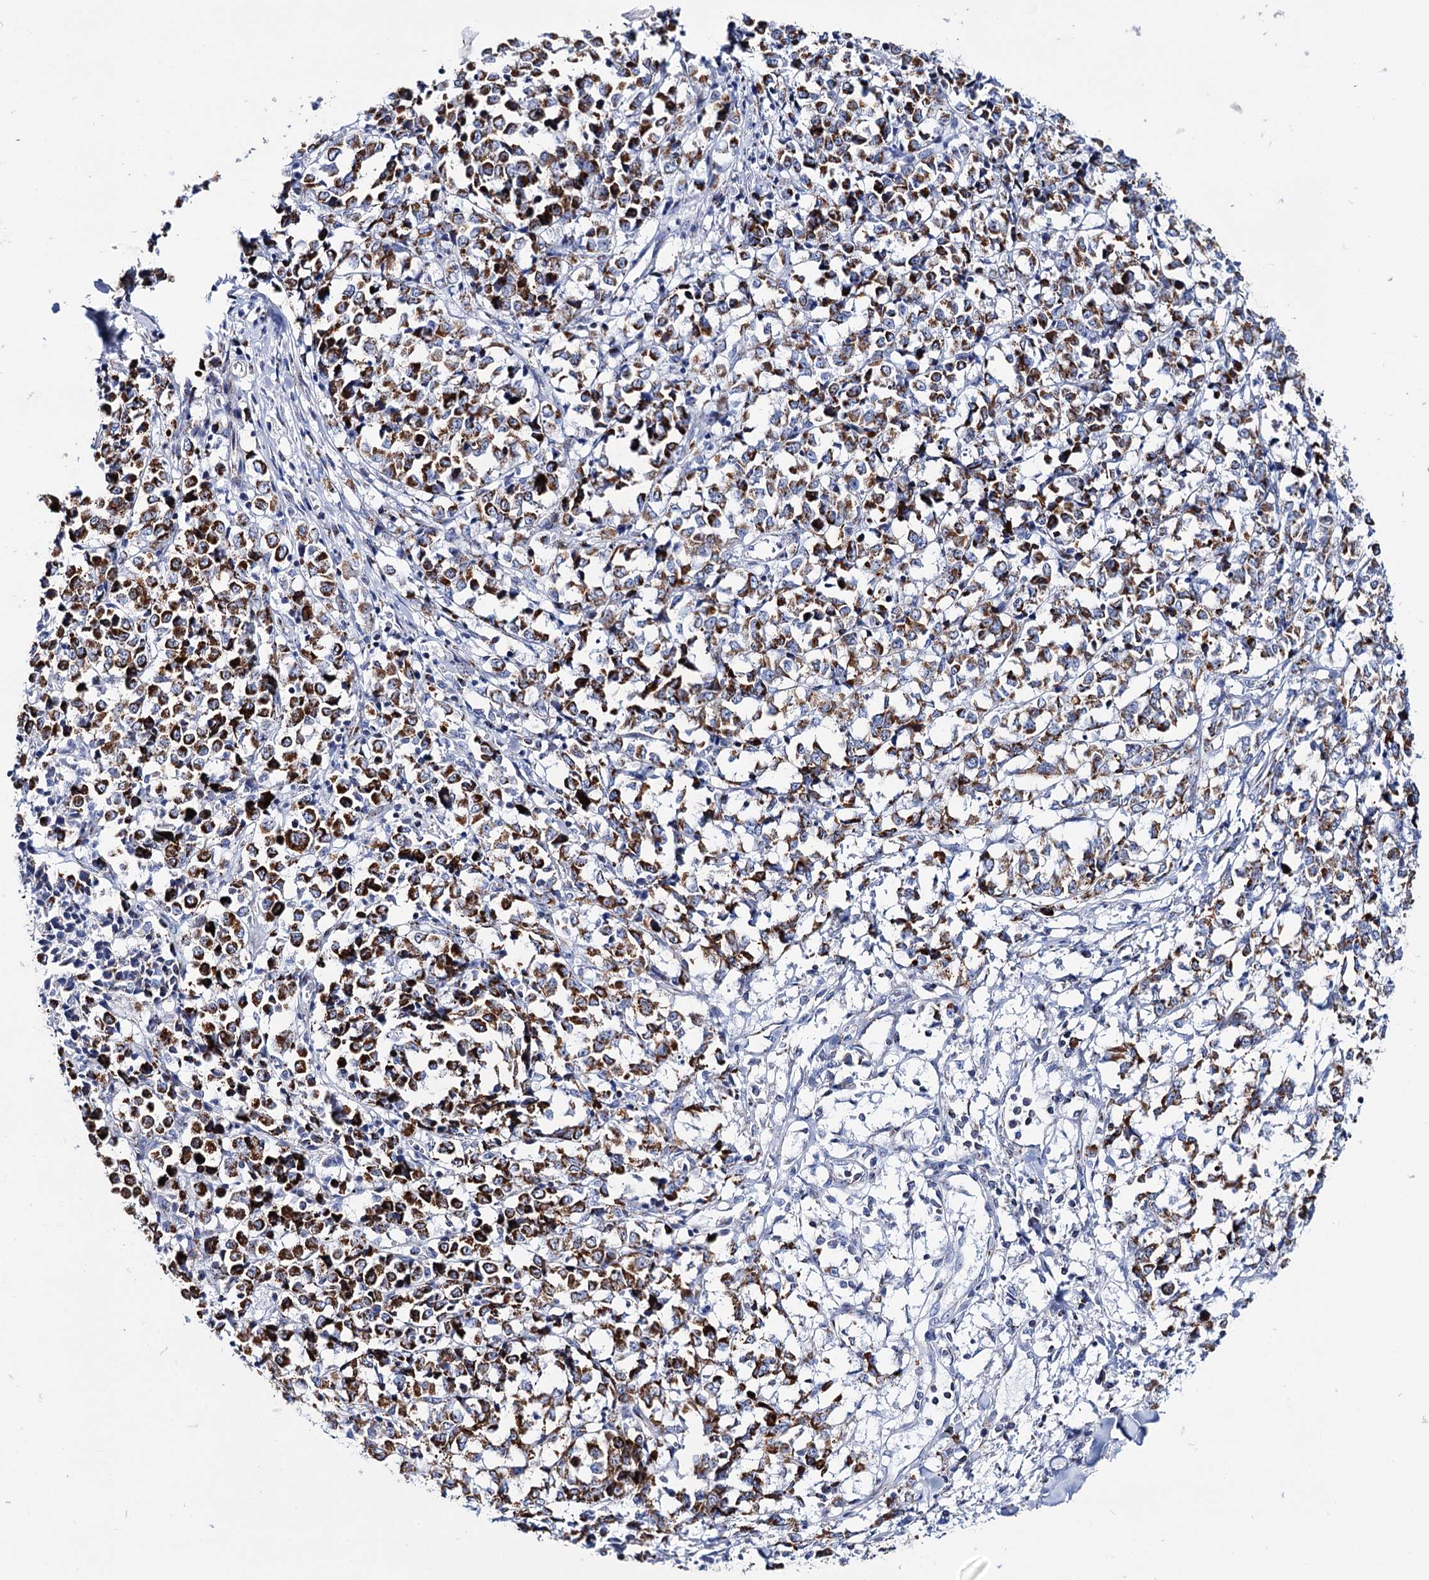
{"staining": {"intensity": "strong", "quantity": ">75%", "location": "cytoplasmic/membranous"}, "tissue": "melanoma", "cell_type": "Tumor cells", "image_type": "cancer", "snomed": [{"axis": "morphology", "description": "Malignant melanoma, NOS"}, {"axis": "topography", "description": "Skin"}], "caption": "Melanoma was stained to show a protein in brown. There is high levels of strong cytoplasmic/membranous positivity in about >75% of tumor cells.", "gene": "UBASH3B", "patient": {"sex": "female", "age": 72}}